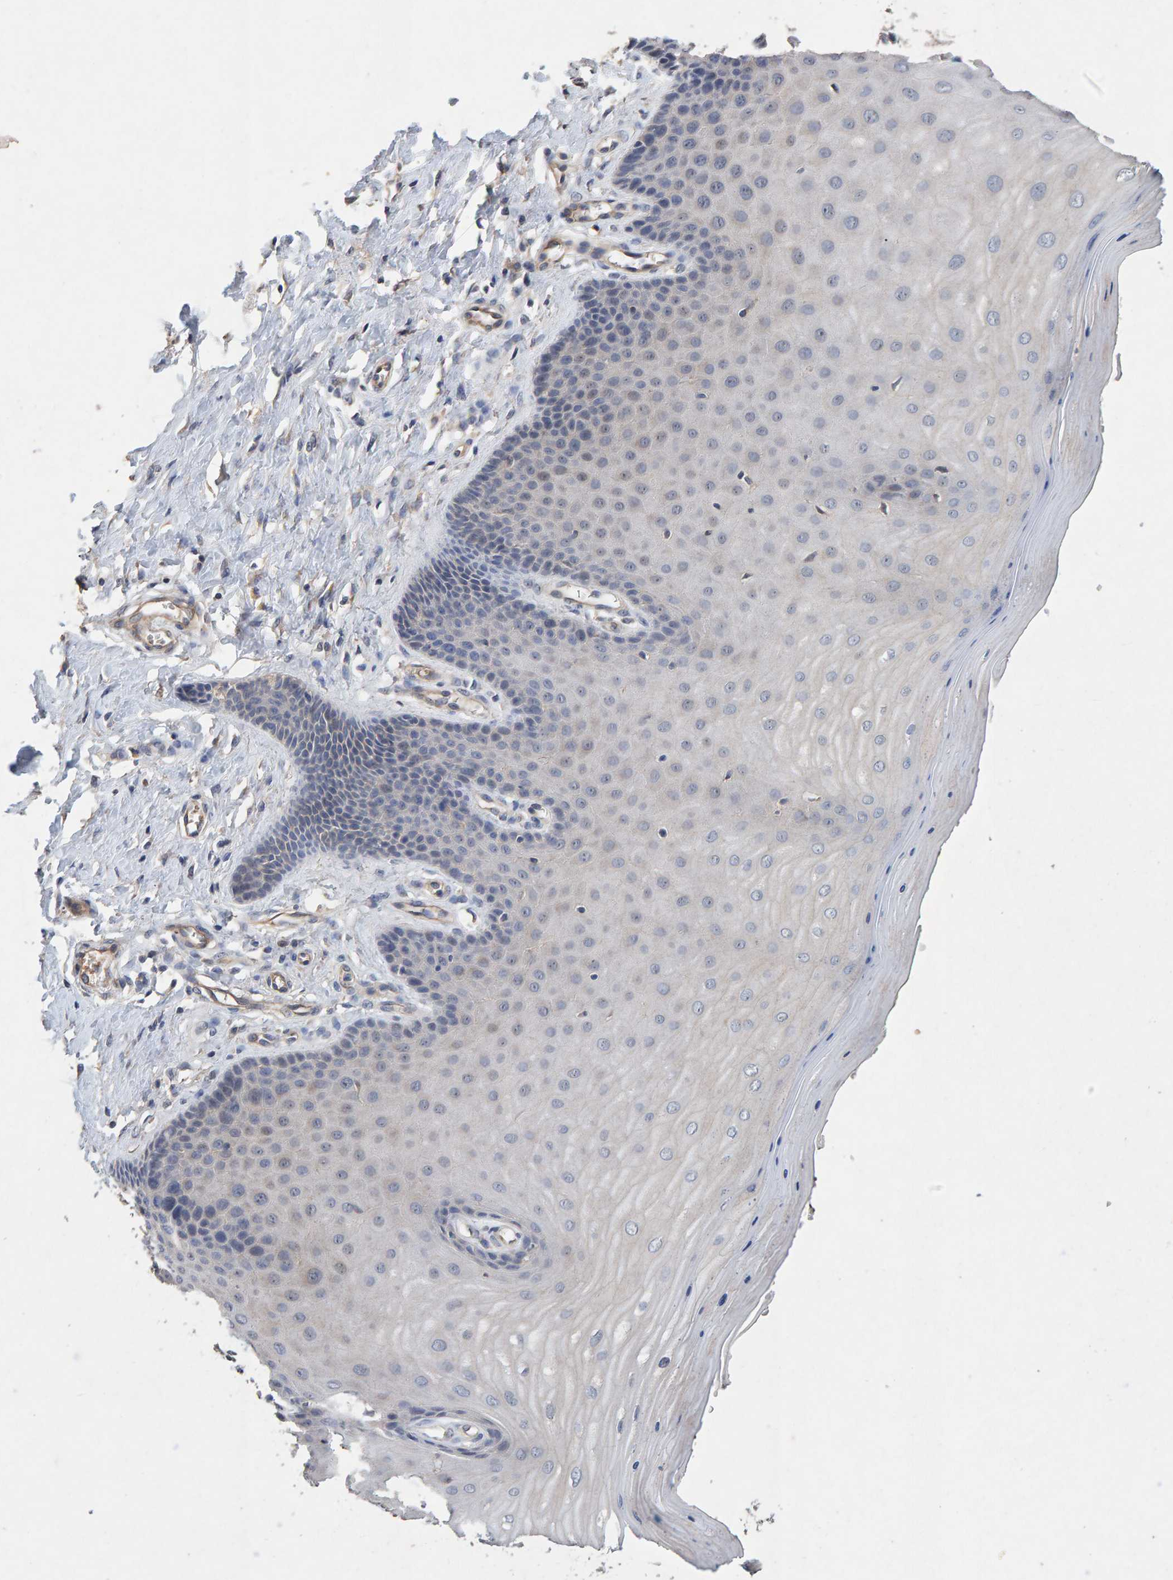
{"staining": {"intensity": "weak", "quantity": "<25%", "location": "cytoplasmic/membranous"}, "tissue": "cervix", "cell_type": "Glandular cells", "image_type": "normal", "snomed": [{"axis": "morphology", "description": "Normal tissue, NOS"}, {"axis": "topography", "description": "Cervix"}], "caption": "IHC photomicrograph of unremarkable cervix: human cervix stained with DAB (3,3'-diaminobenzidine) demonstrates no significant protein expression in glandular cells. (Immunohistochemistry (ihc), brightfield microscopy, high magnification).", "gene": "EFR3A", "patient": {"sex": "female", "age": 55}}